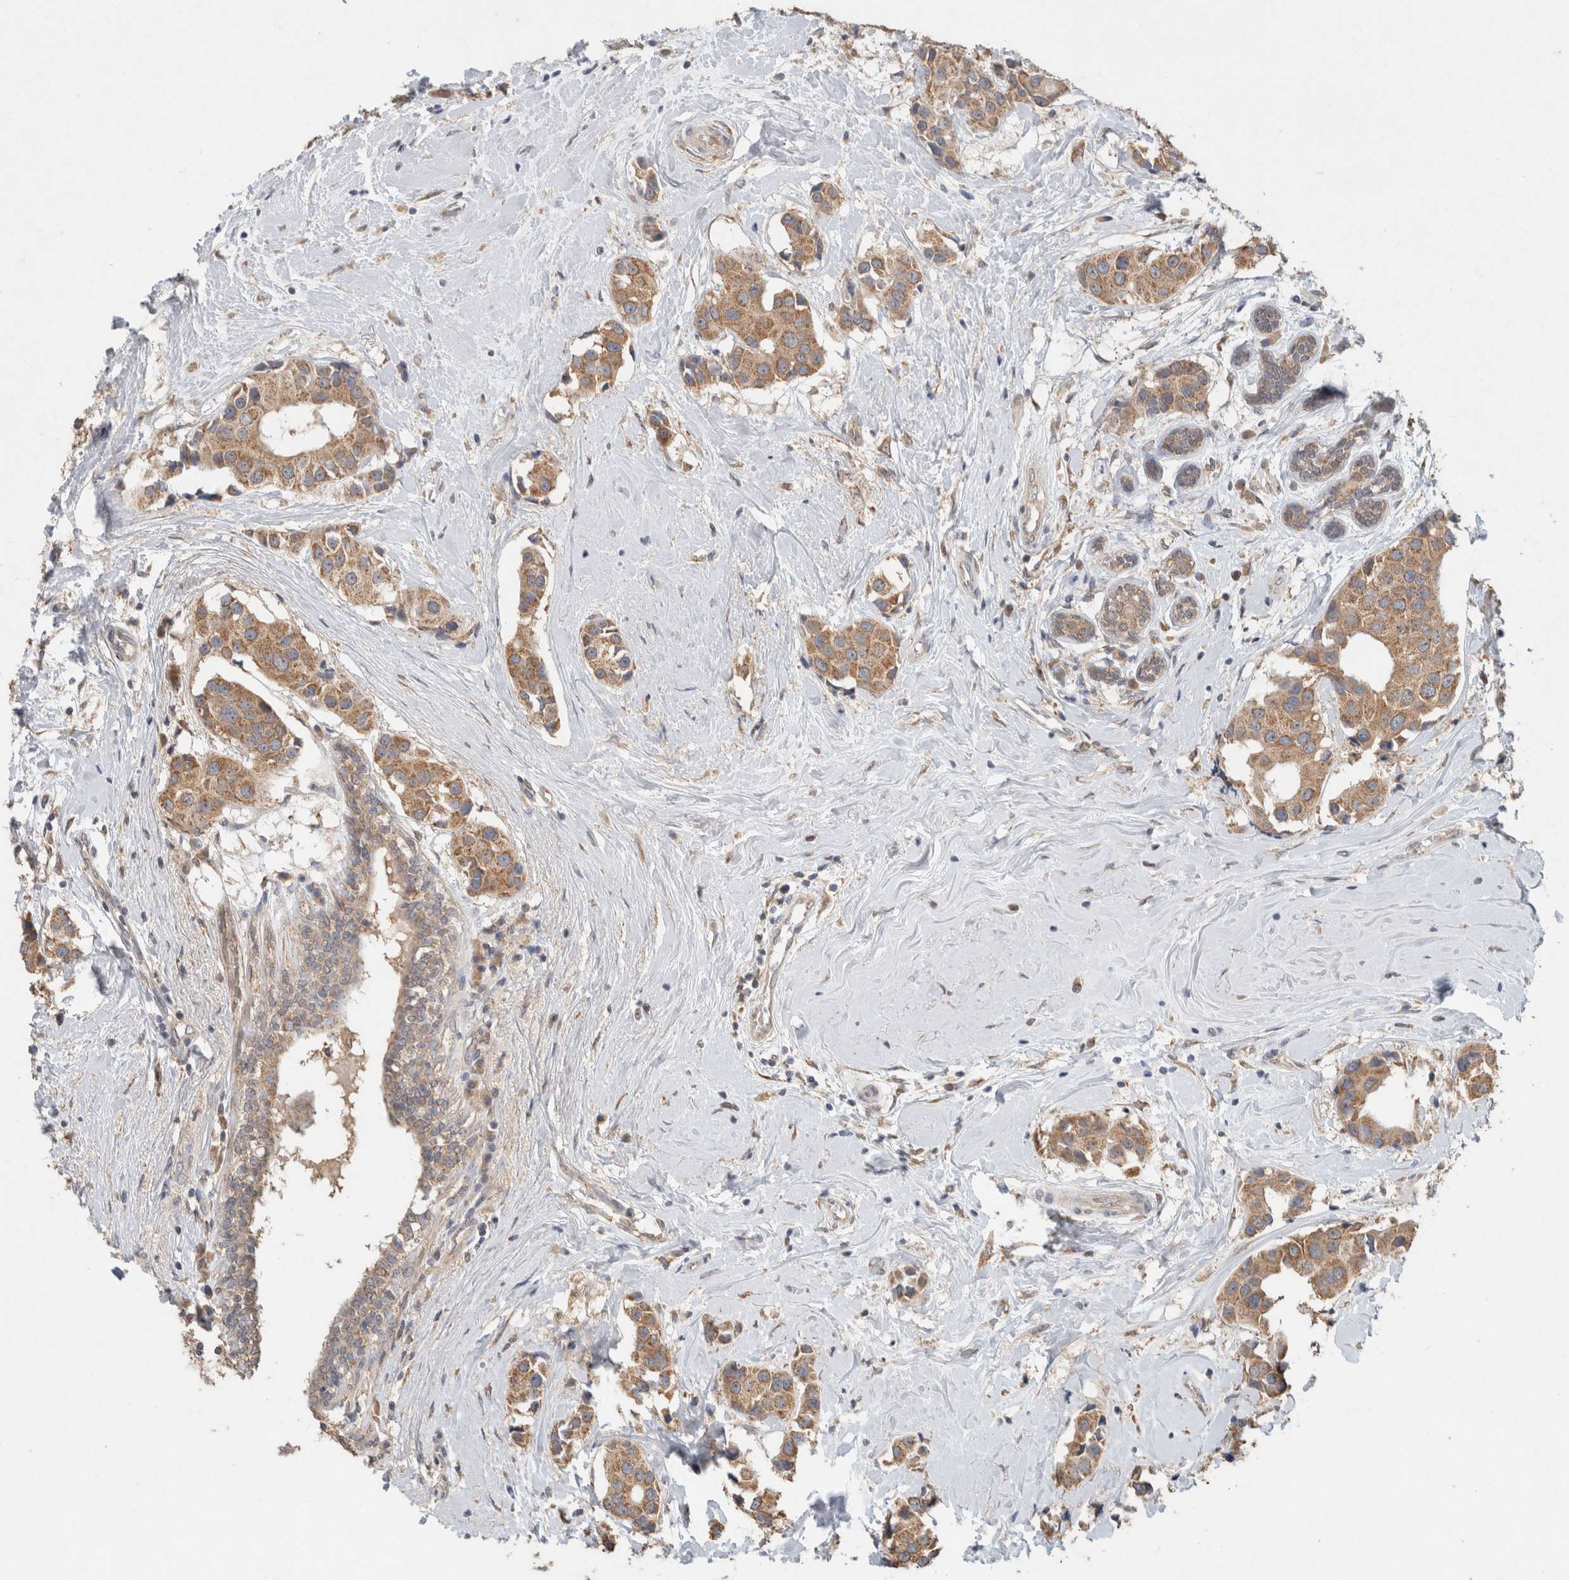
{"staining": {"intensity": "moderate", "quantity": ">75%", "location": "cytoplasmic/membranous"}, "tissue": "breast cancer", "cell_type": "Tumor cells", "image_type": "cancer", "snomed": [{"axis": "morphology", "description": "Normal tissue, NOS"}, {"axis": "morphology", "description": "Duct carcinoma"}, {"axis": "topography", "description": "Breast"}], "caption": "A medium amount of moderate cytoplasmic/membranous expression is present in about >75% of tumor cells in invasive ductal carcinoma (breast) tissue.", "gene": "RAB14", "patient": {"sex": "female", "age": 39}}